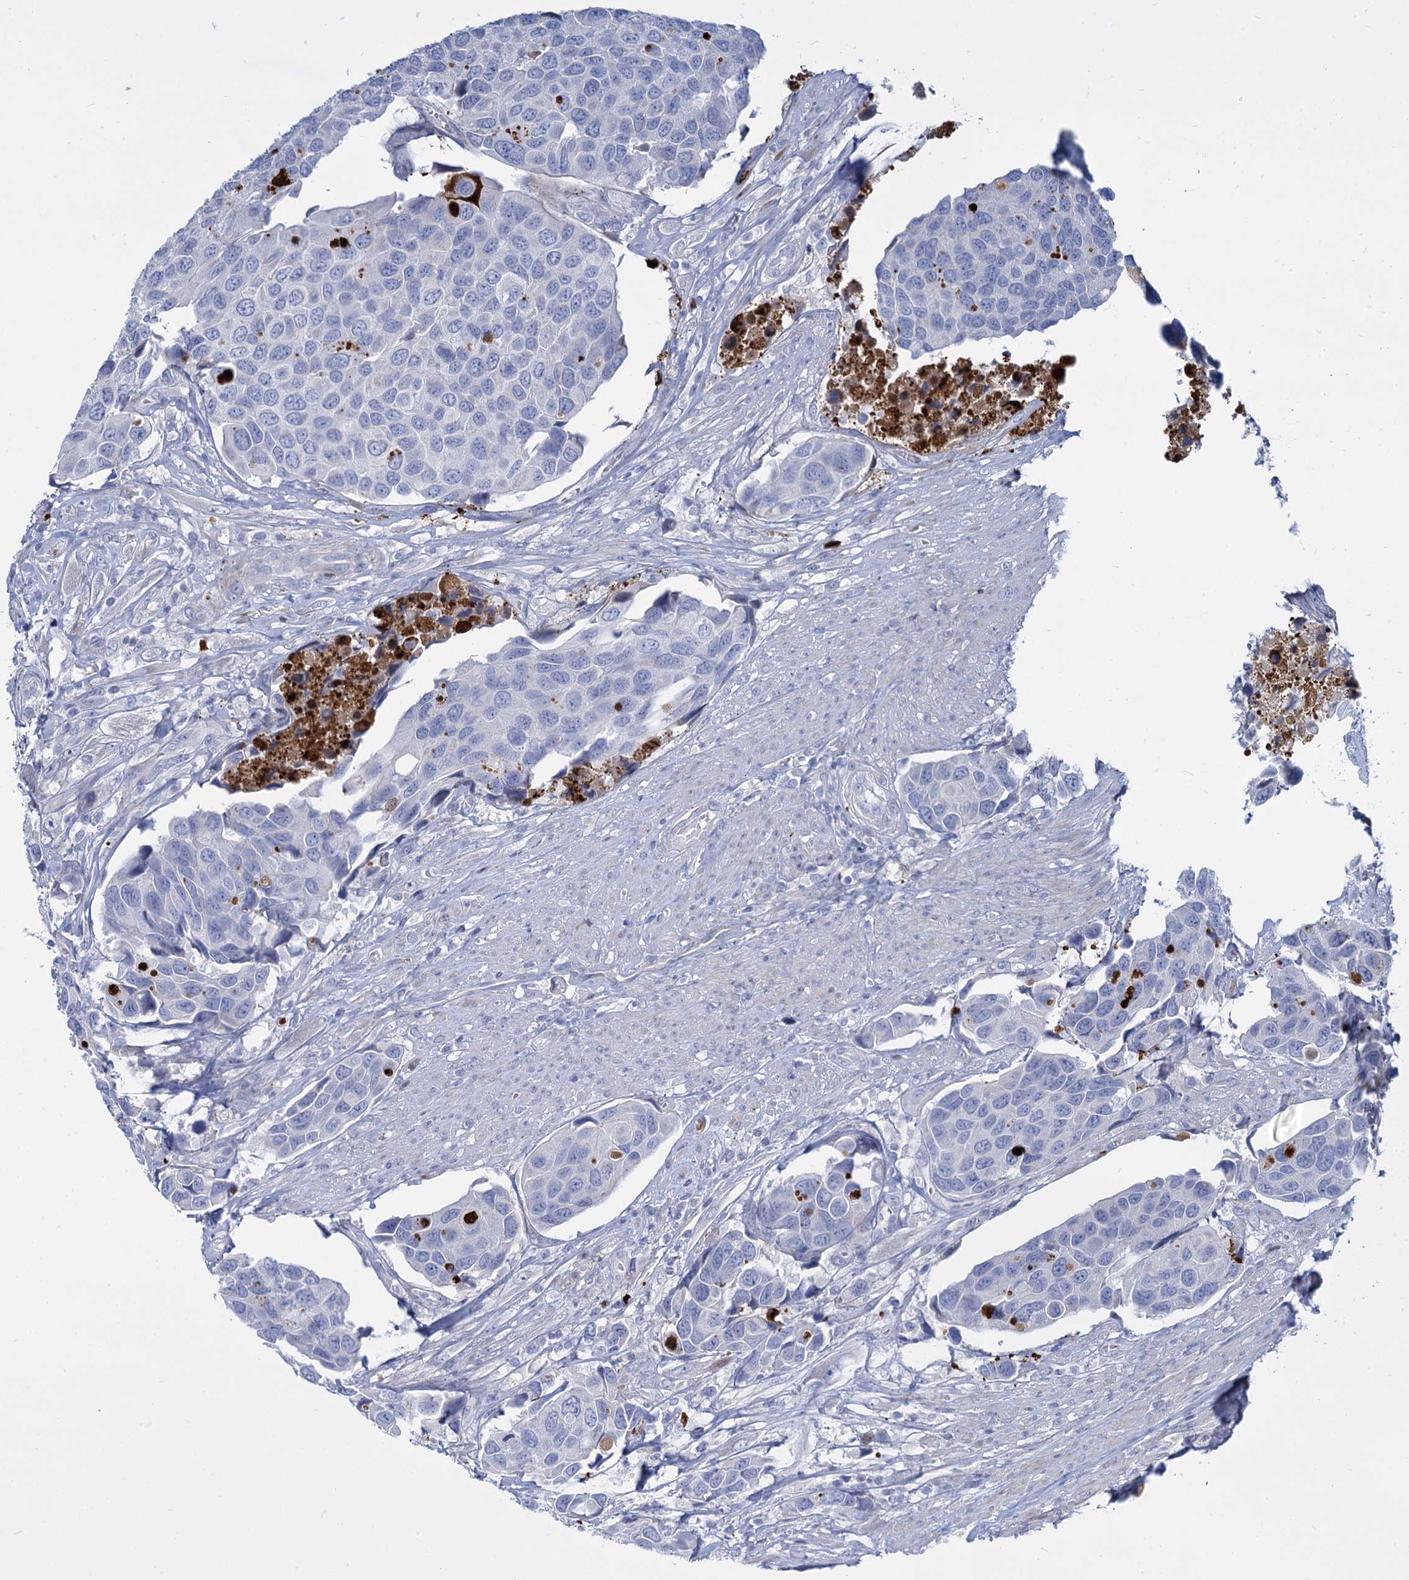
{"staining": {"intensity": "negative", "quantity": "none", "location": "none"}, "tissue": "urothelial cancer", "cell_type": "Tumor cells", "image_type": "cancer", "snomed": [{"axis": "morphology", "description": "Urothelial carcinoma, High grade"}, {"axis": "topography", "description": "Urinary bladder"}], "caption": "Protein analysis of urothelial carcinoma (high-grade) demonstrates no significant expression in tumor cells. (Brightfield microscopy of DAB (3,3'-diaminobenzidine) immunohistochemistry (IHC) at high magnification).", "gene": "TRIM77", "patient": {"sex": "male", "age": 74}}